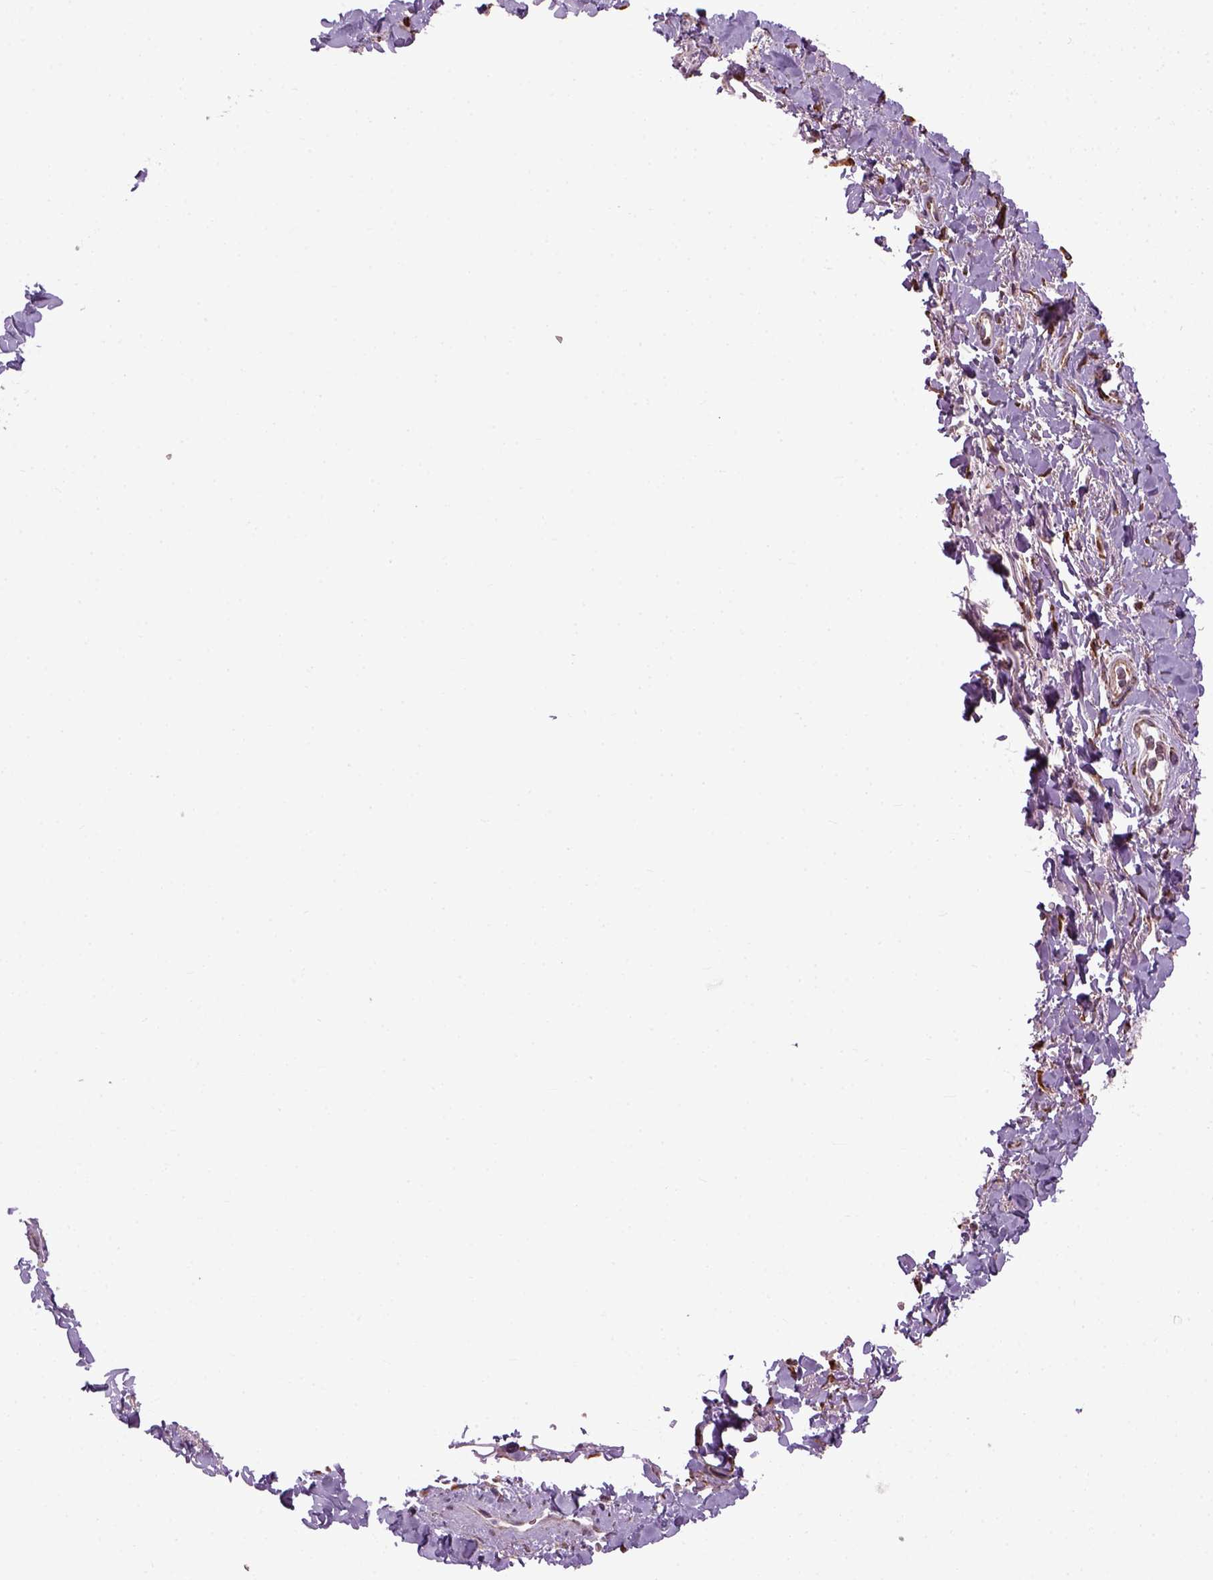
{"staining": {"intensity": "weak", "quantity": ">75%", "location": "cytoplasmic/membranous"}, "tissue": "adipose tissue", "cell_type": "Adipocytes", "image_type": "normal", "snomed": [{"axis": "morphology", "description": "Normal tissue, NOS"}, {"axis": "topography", "description": "Anal"}, {"axis": "topography", "description": "Peripheral nerve tissue"}], "caption": "Immunohistochemistry photomicrograph of benign adipose tissue stained for a protein (brown), which displays low levels of weak cytoplasmic/membranous positivity in about >75% of adipocytes.", "gene": "XK", "patient": {"sex": "male", "age": 53}}